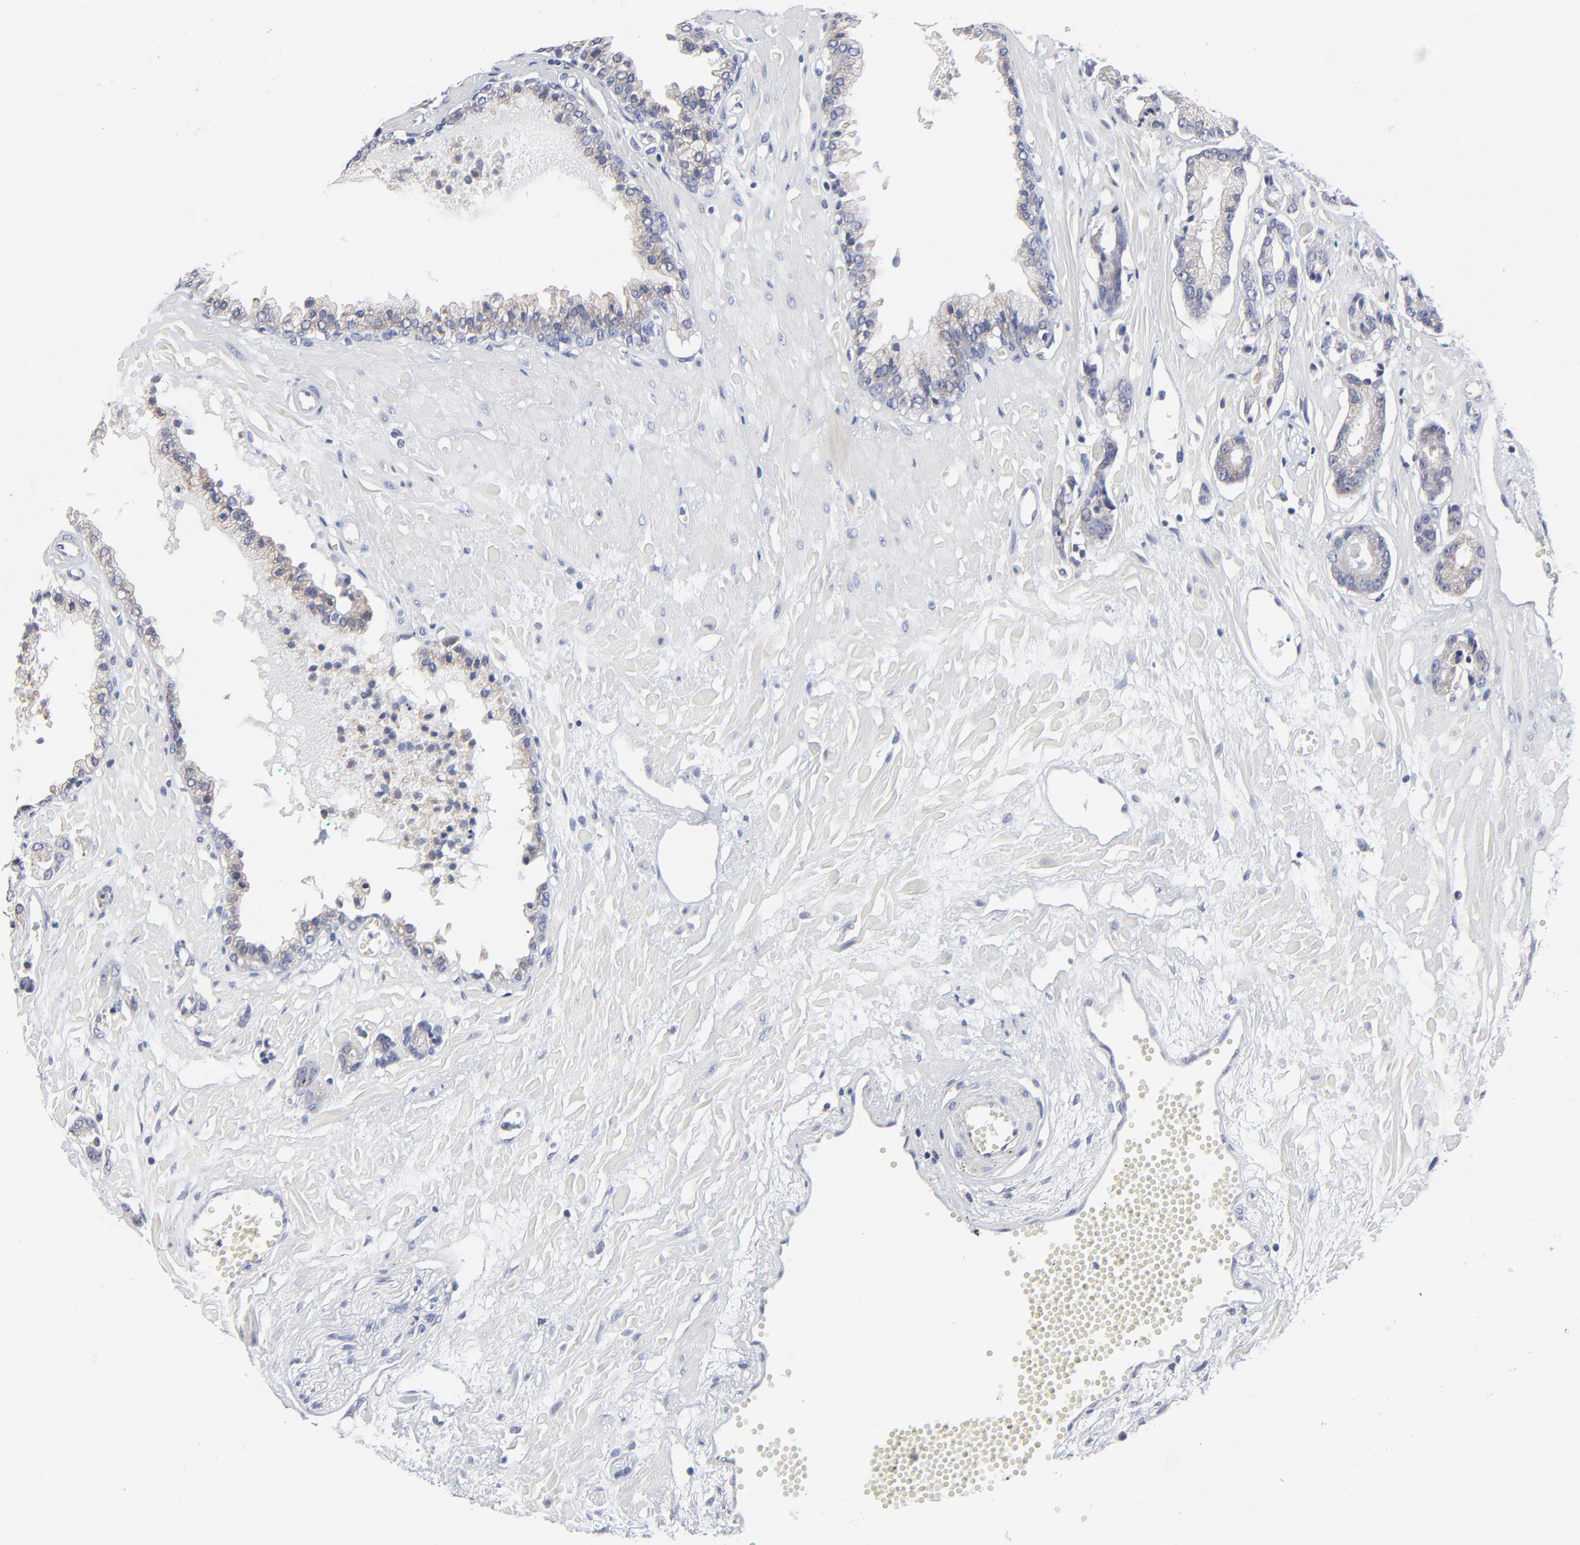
{"staining": {"intensity": "weak", "quantity": ">75%", "location": "cytoplasmic/membranous"}, "tissue": "prostate cancer", "cell_type": "Tumor cells", "image_type": "cancer", "snomed": [{"axis": "morphology", "description": "Adenocarcinoma, High grade"}, {"axis": "topography", "description": "Prostate"}], "caption": "Immunohistochemical staining of human prostate cancer (adenocarcinoma (high-grade)) reveals low levels of weak cytoplasmic/membranous positivity in about >75% of tumor cells.", "gene": "TRIM22", "patient": {"sex": "male", "age": 56}}